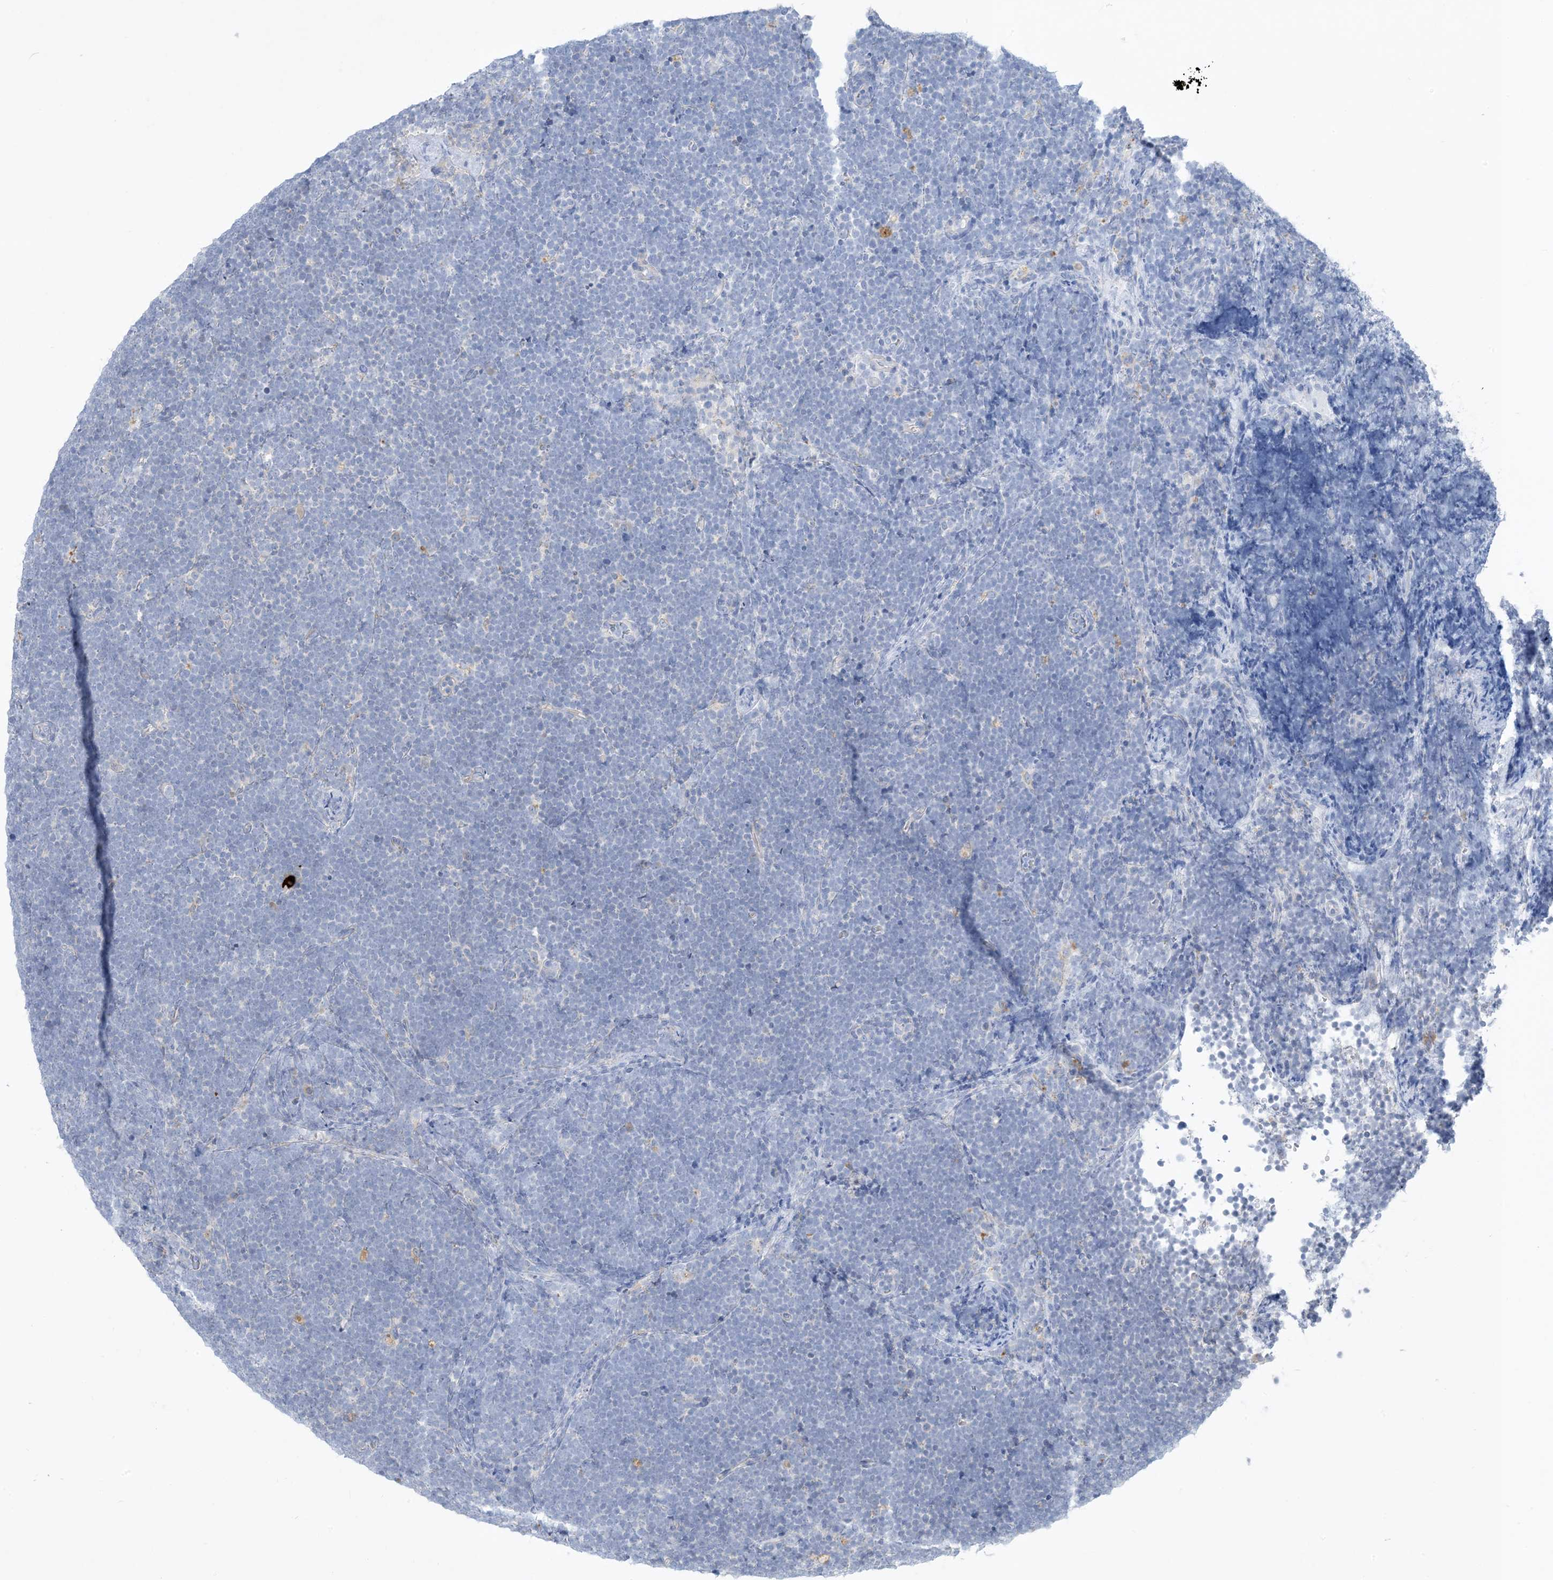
{"staining": {"intensity": "negative", "quantity": "none", "location": "none"}, "tissue": "lymphoma", "cell_type": "Tumor cells", "image_type": "cancer", "snomed": [{"axis": "morphology", "description": "Malignant lymphoma, non-Hodgkin's type, High grade"}, {"axis": "topography", "description": "Lymph node"}], "caption": "Lymphoma was stained to show a protein in brown. There is no significant positivity in tumor cells. The staining was performed using DAB to visualize the protein expression in brown, while the nuclei were stained in blue with hematoxylin (Magnification: 20x).", "gene": "MRPS18A", "patient": {"sex": "male", "age": 13}}